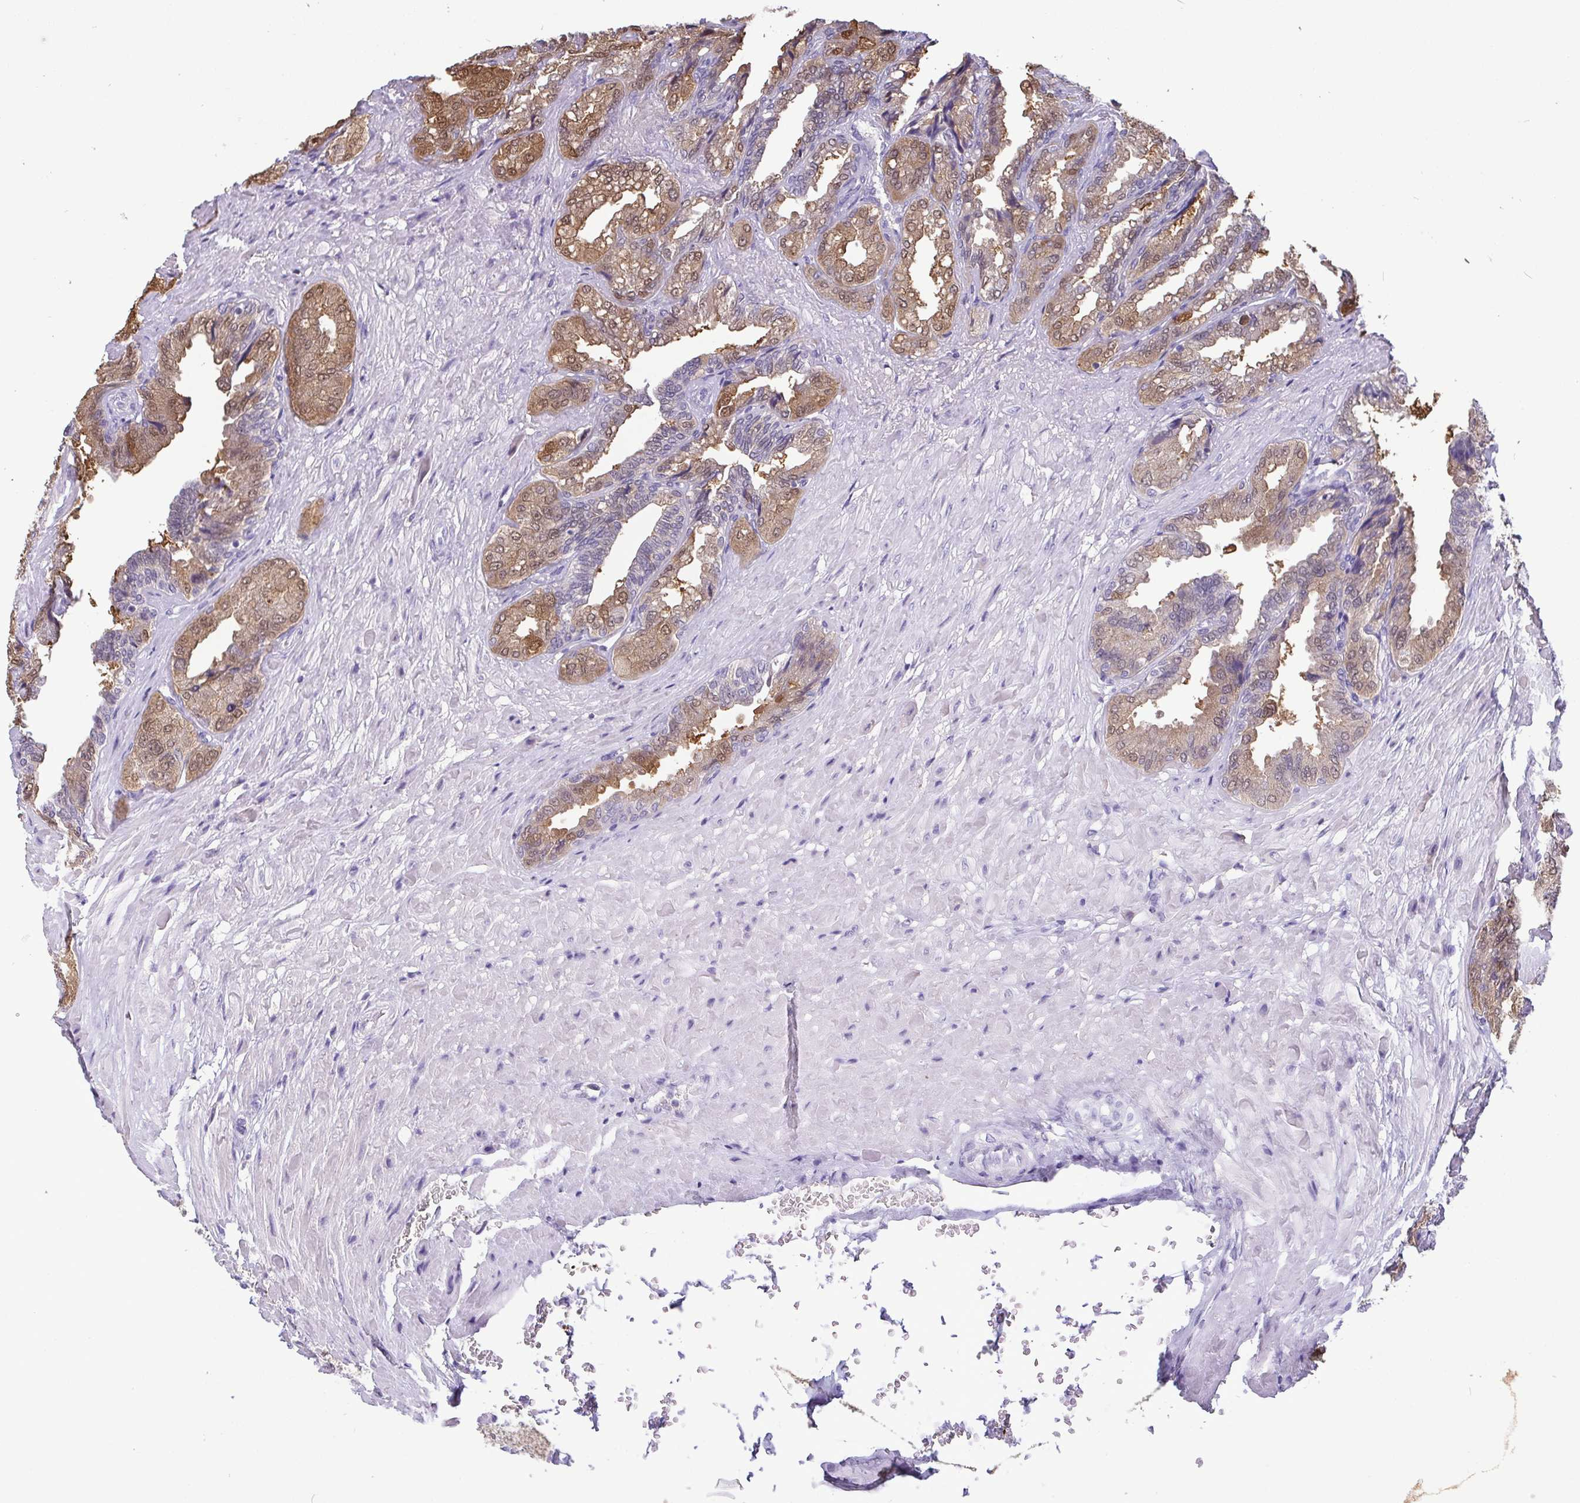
{"staining": {"intensity": "strong", "quantity": "25%-75%", "location": "cytoplasmic/membranous"}, "tissue": "seminal vesicle", "cell_type": "Glandular cells", "image_type": "normal", "snomed": [{"axis": "morphology", "description": "Normal tissue, NOS"}, {"axis": "topography", "description": "Seminal veicle"}], "caption": "Seminal vesicle stained for a protein displays strong cytoplasmic/membranous positivity in glandular cells. The protein of interest is shown in brown color, while the nuclei are stained blue.", "gene": "IDH1", "patient": {"sex": "male", "age": 68}}